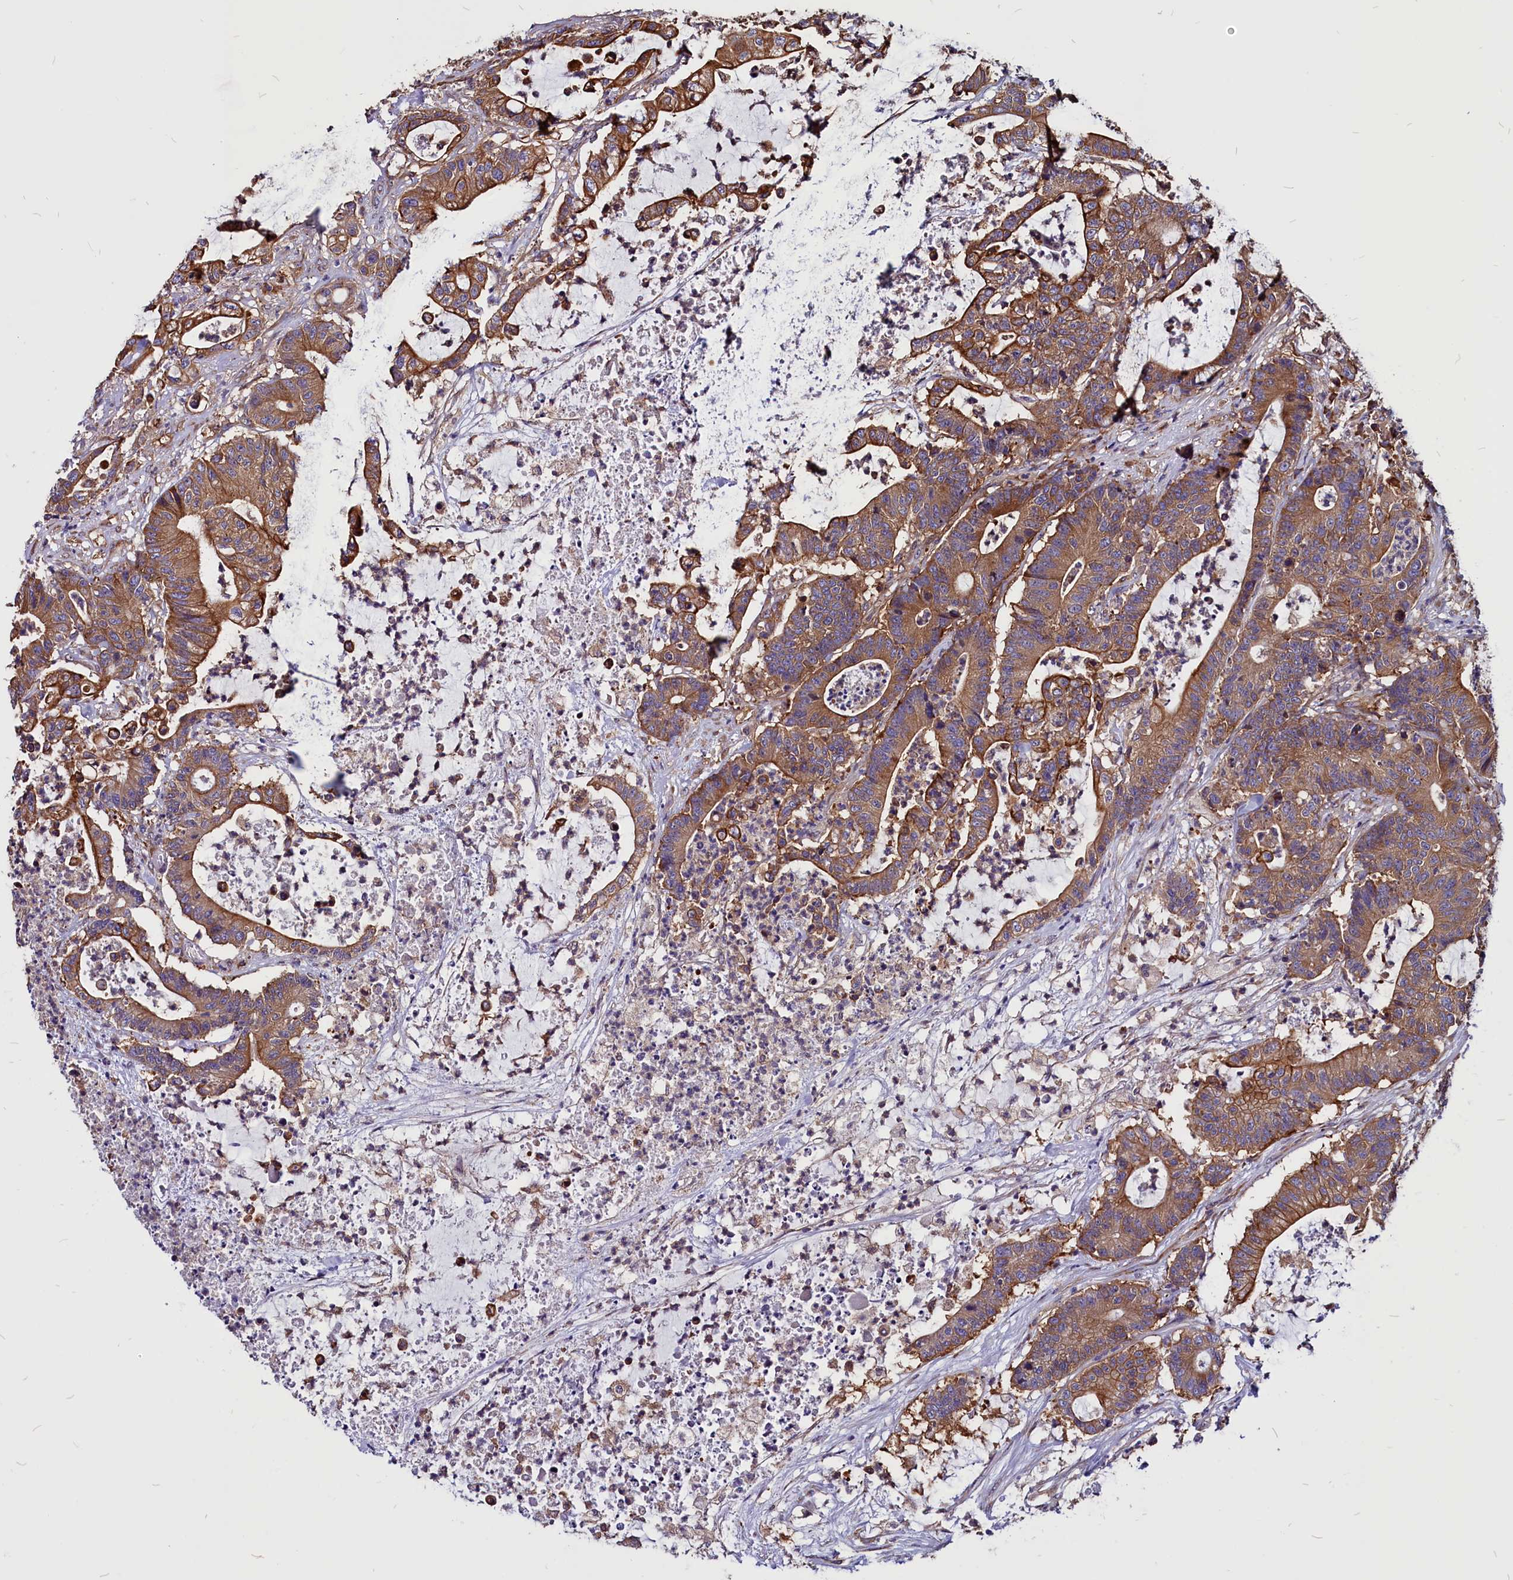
{"staining": {"intensity": "moderate", "quantity": ">75%", "location": "cytoplasmic/membranous"}, "tissue": "colorectal cancer", "cell_type": "Tumor cells", "image_type": "cancer", "snomed": [{"axis": "morphology", "description": "Adenocarcinoma, NOS"}, {"axis": "topography", "description": "Colon"}], "caption": "Immunohistochemical staining of human colorectal cancer (adenocarcinoma) demonstrates medium levels of moderate cytoplasmic/membranous protein staining in approximately >75% of tumor cells.", "gene": "EIF3G", "patient": {"sex": "female", "age": 84}}